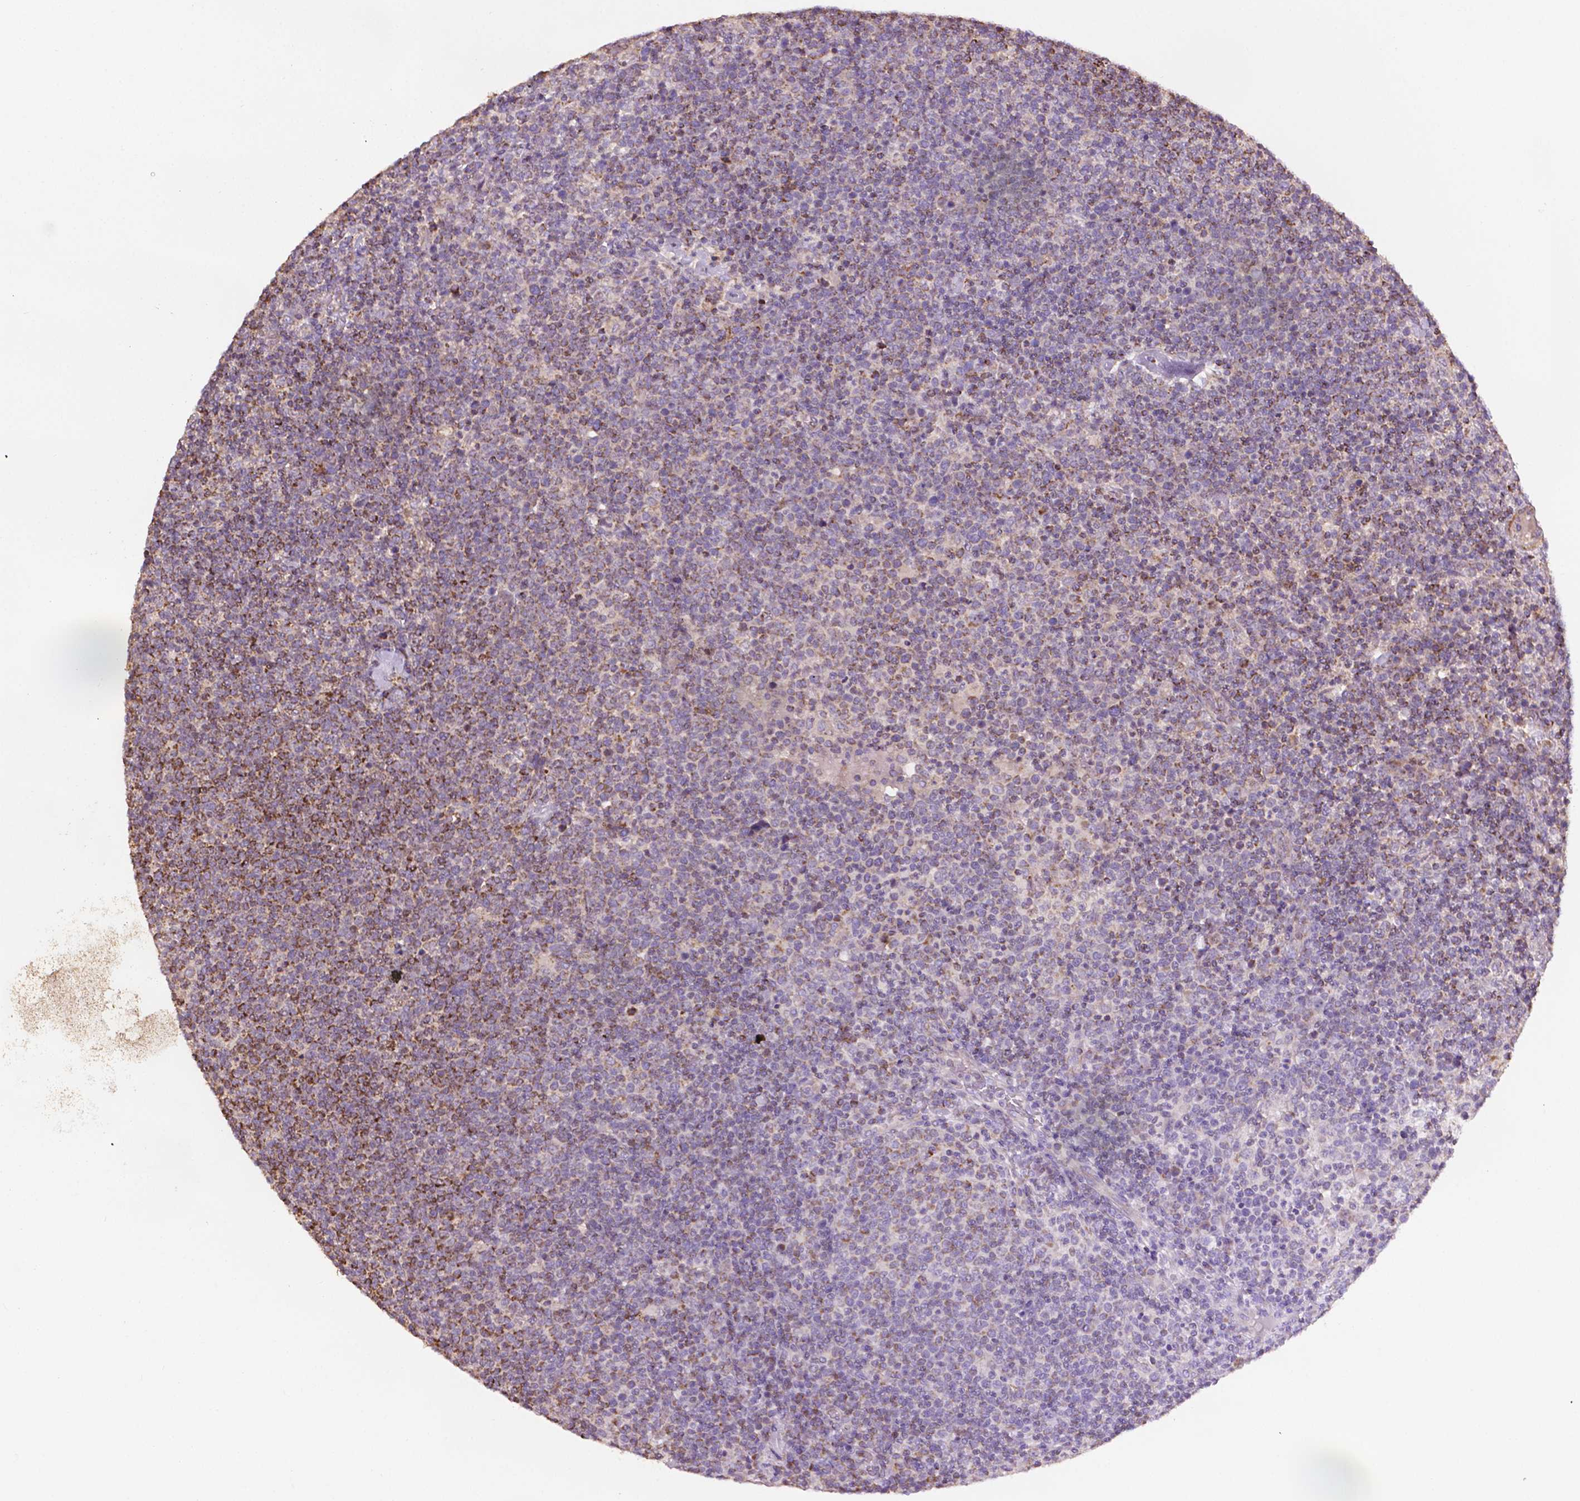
{"staining": {"intensity": "moderate", "quantity": "<25%", "location": "cytoplasmic/membranous"}, "tissue": "lymphoma", "cell_type": "Tumor cells", "image_type": "cancer", "snomed": [{"axis": "morphology", "description": "Malignant lymphoma, non-Hodgkin's type, High grade"}, {"axis": "topography", "description": "Lymph node"}], "caption": "A high-resolution micrograph shows immunohistochemistry (IHC) staining of lymphoma, which shows moderate cytoplasmic/membranous expression in about <25% of tumor cells.", "gene": "LRR1", "patient": {"sex": "male", "age": 61}}